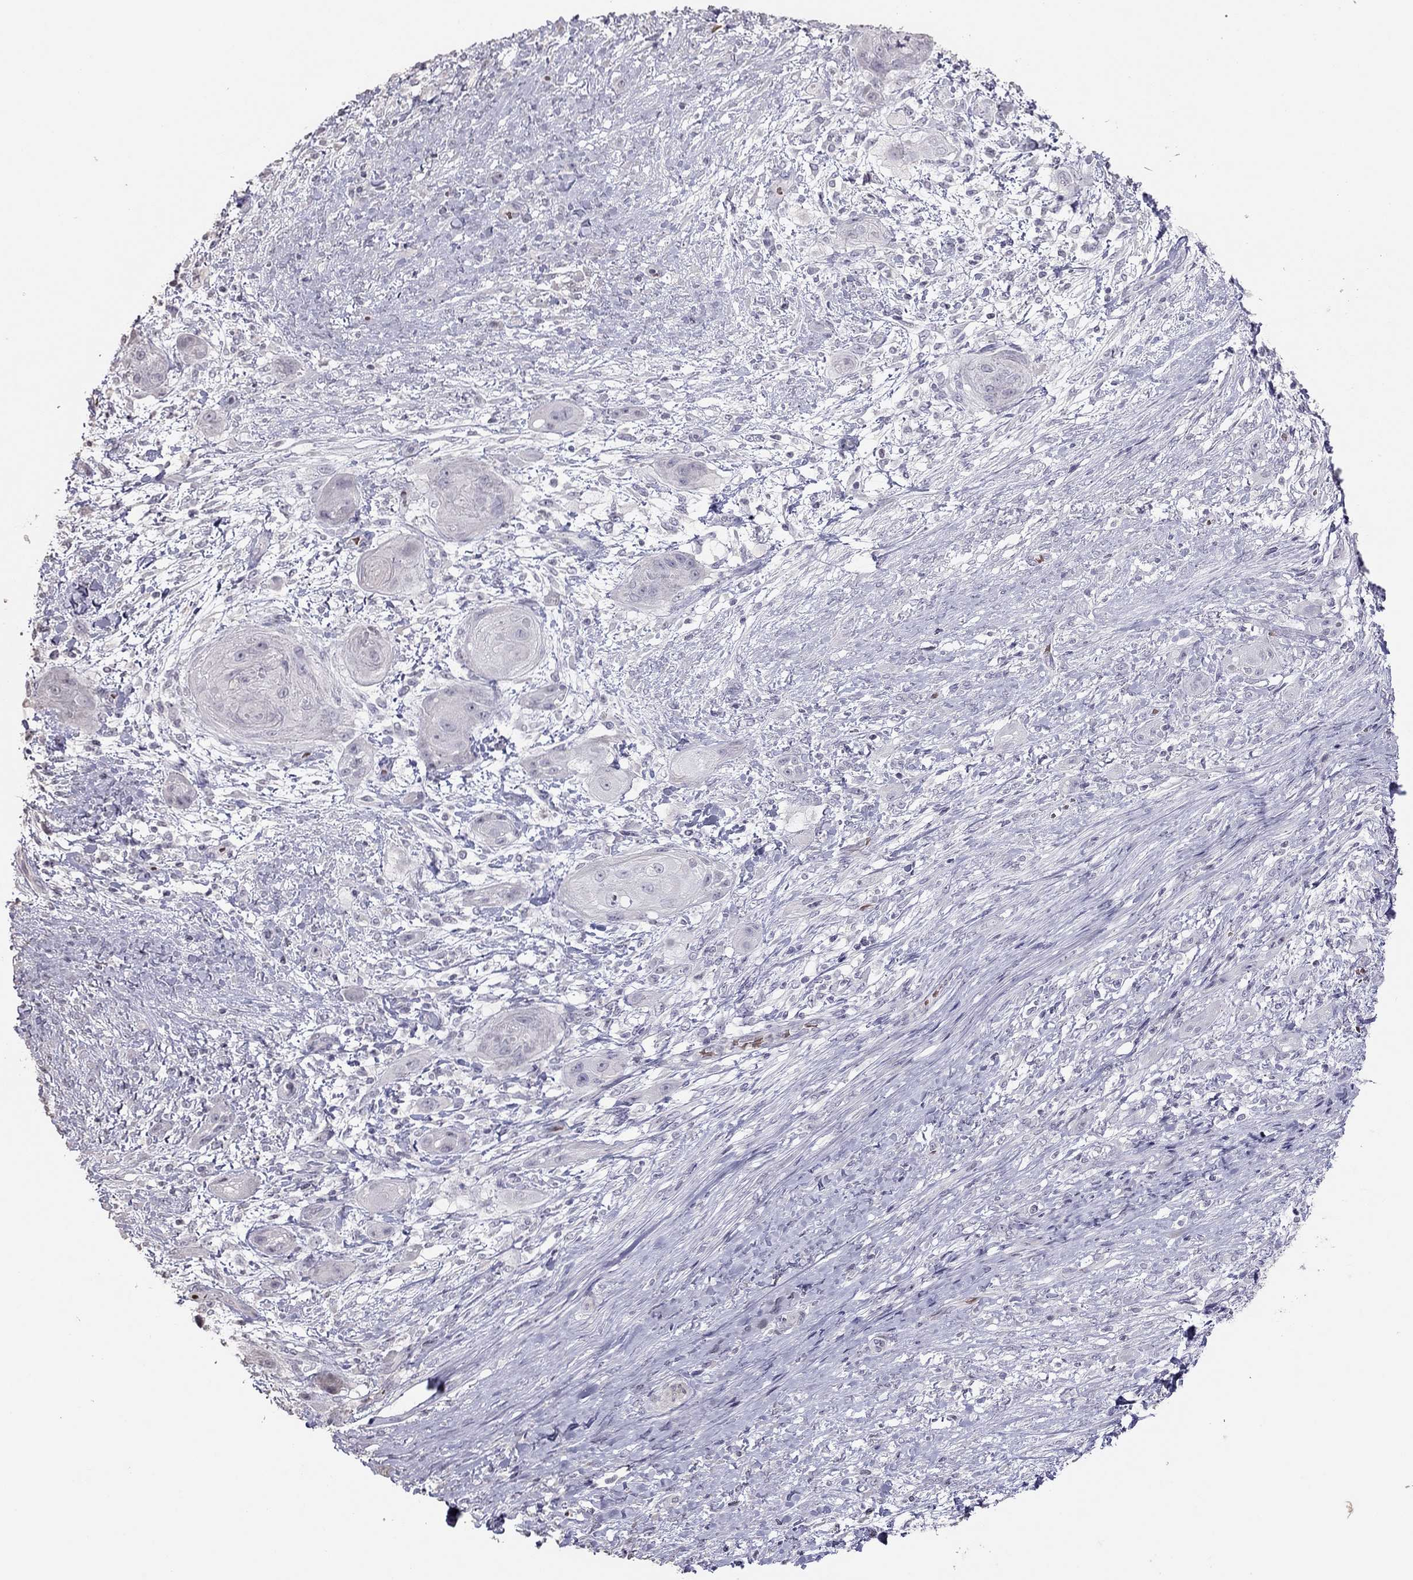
{"staining": {"intensity": "negative", "quantity": "none", "location": "none"}, "tissue": "skin cancer", "cell_type": "Tumor cells", "image_type": "cancer", "snomed": [{"axis": "morphology", "description": "Squamous cell carcinoma, NOS"}, {"axis": "topography", "description": "Skin"}], "caption": "DAB (3,3'-diaminobenzidine) immunohistochemical staining of skin cancer (squamous cell carcinoma) exhibits no significant staining in tumor cells.", "gene": "TSHB", "patient": {"sex": "male", "age": 62}}